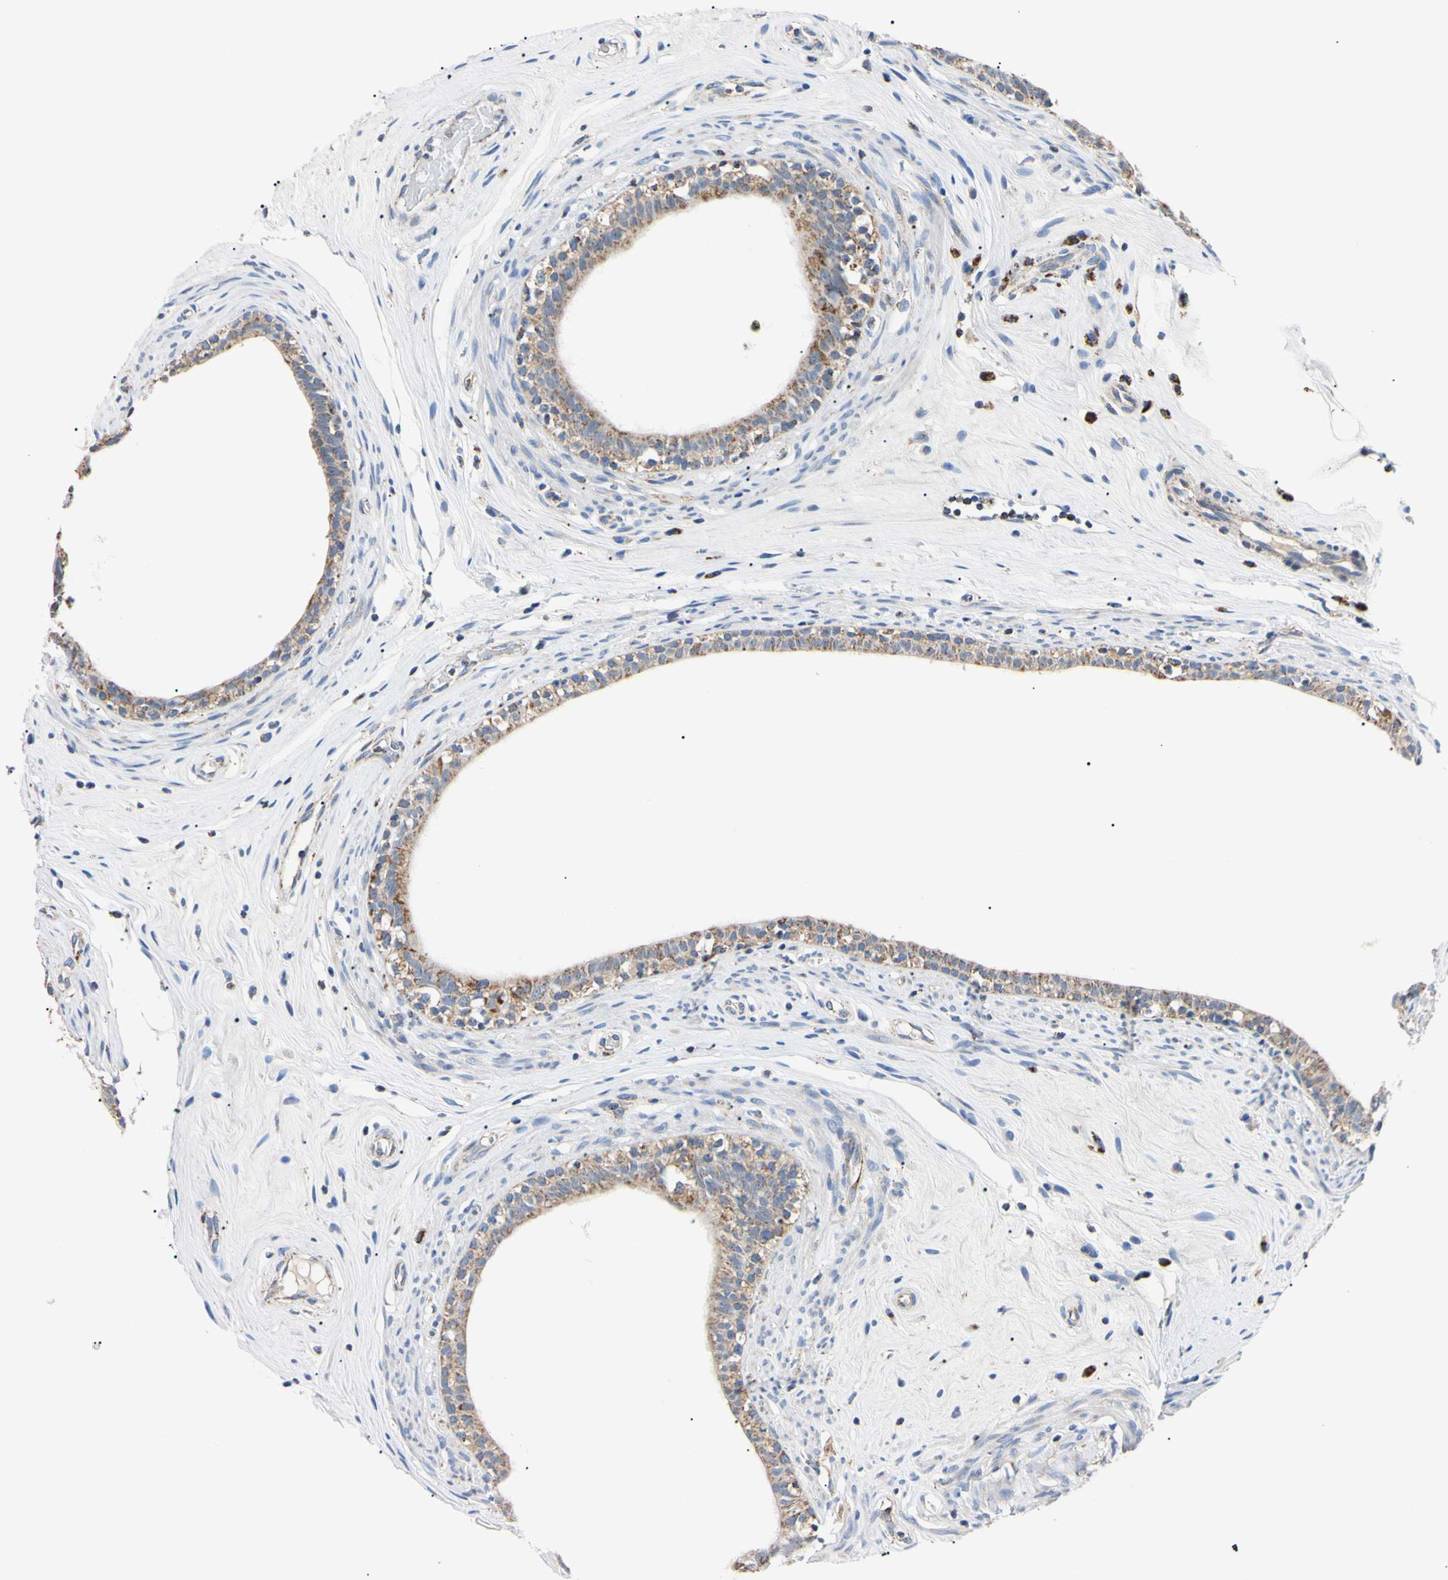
{"staining": {"intensity": "moderate", "quantity": "25%-75%", "location": "cytoplasmic/membranous"}, "tissue": "epididymis", "cell_type": "Glandular cells", "image_type": "normal", "snomed": [{"axis": "morphology", "description": "Normal tissue, NOS"}, {"axis": "morphology", "description": "Inflammation, NOS"}, {"axis": "topography", "description": "Epididymis"}], "caption": "Moderate cytoplasmic/membranous expression is identified in about 25%-75% of glandular cells in benign epididymis.", "gene": "CLPP", "patient": {"sex": "male", "age": 84}}